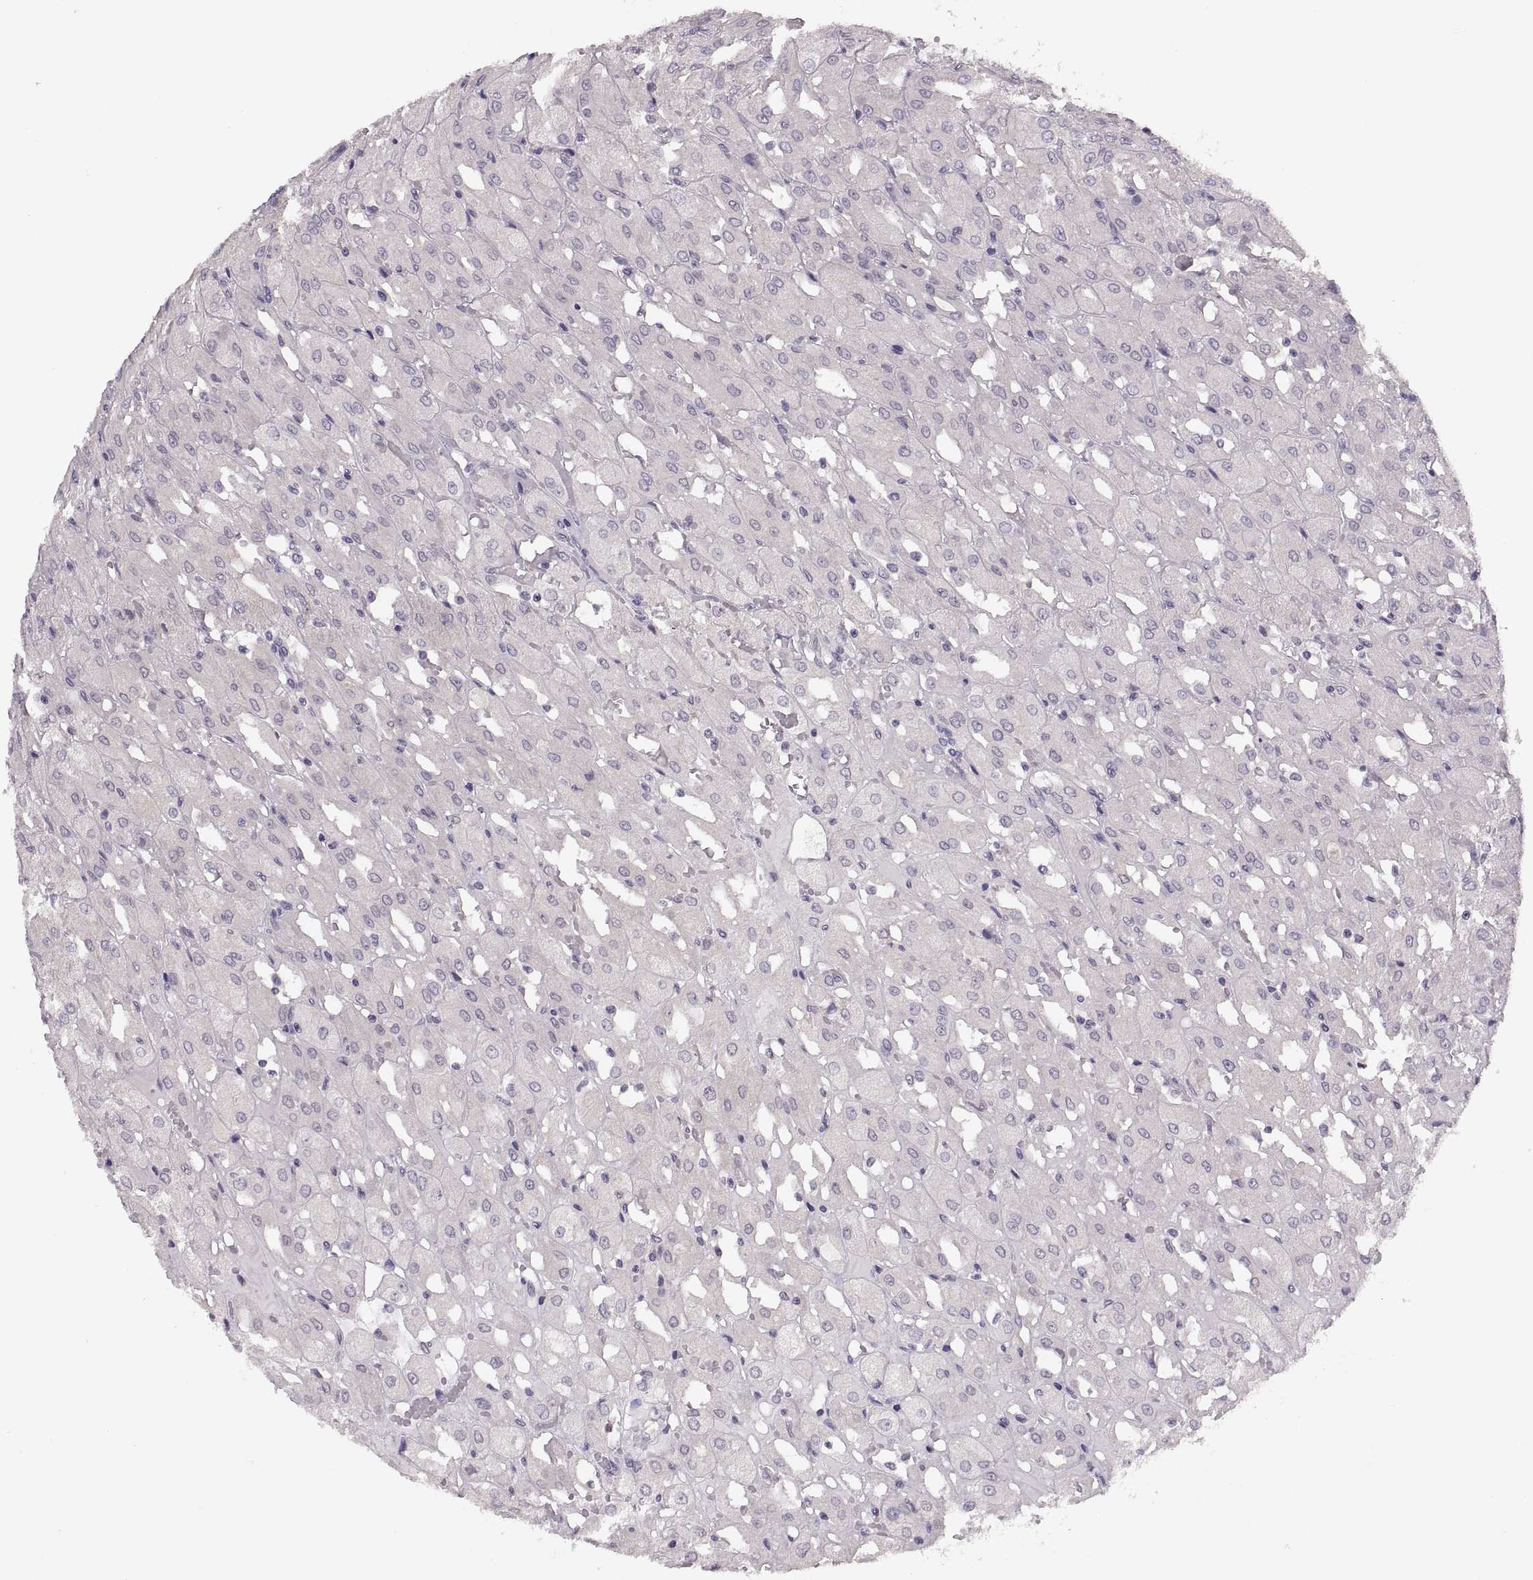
{"staining": {"intensity": "negative", "quantity": "none", "location": "none"}, "tissue": "renal cancer", "cell_type": "Tumor cells", "image_type": "cancer", "snomed": [{"axis": "morphology", "description": "Adenocarcinoma, NOS"}, {"axis": "topography", "description": "Kidney"}], "caption": "This is a micrograph of IHC staining of renal cancer, which shows no expression in tumor cells. Brightfield microscopy of IHC stained with DAB (brown) and hematoxylin (blue), captured at high magnification.", "gene": "ADH6", "patient": {"sex": "male", "age": 72}}